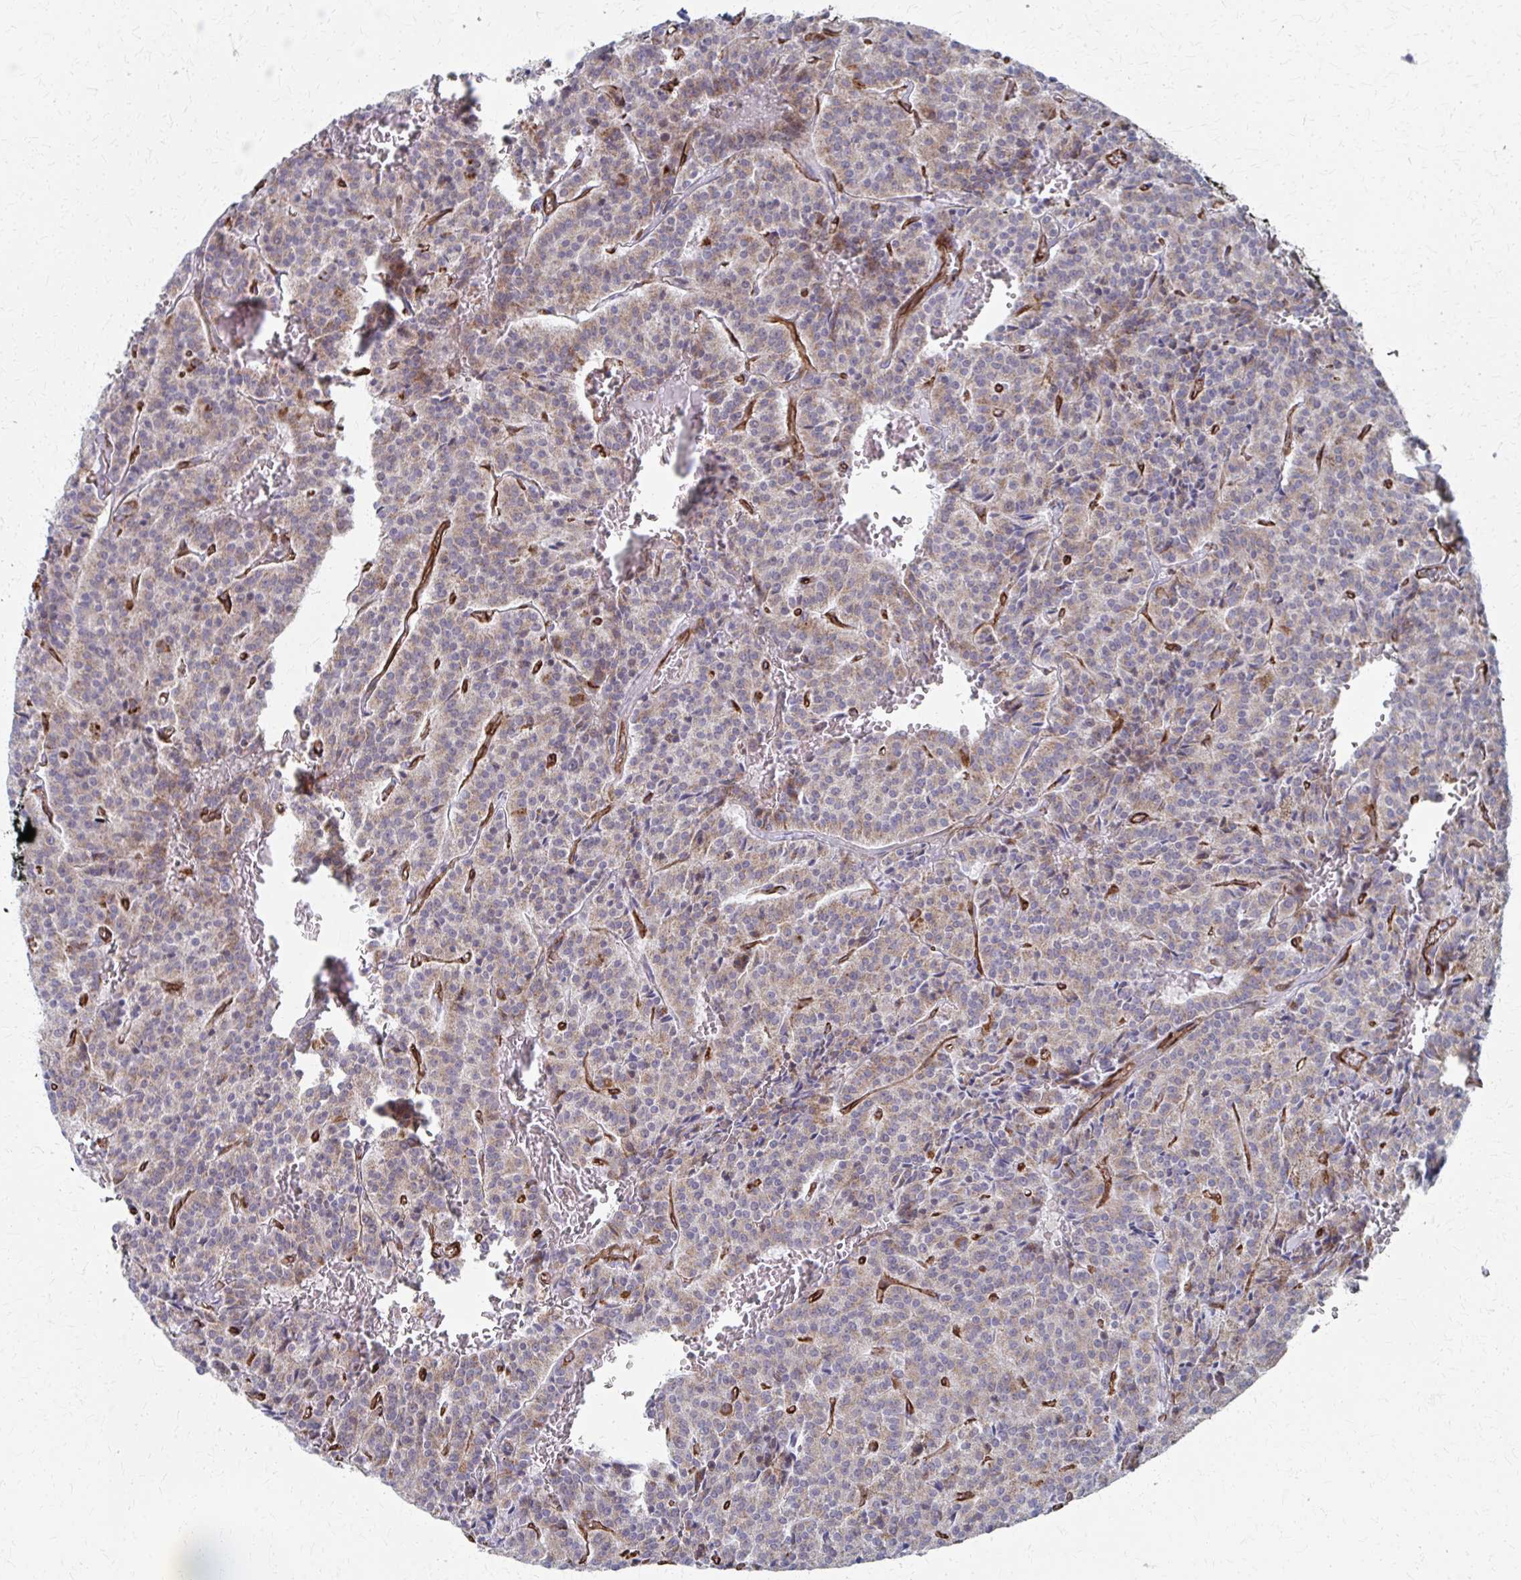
{"staining": {"intensity": "weak", "quantity": ">75%", "location": "cytoplasmic/membranous"}, "tissue": "carcinoid", "cell_type": "Tumor cells", "image_type": "cancer", "snomed": [{"axis": "morphology", "description": "Carcinoid, malignant, NOS"}, {"axis": "topography", "description": "Lung"}], "caption": "An image of human malignant carcinoid stained for a protein reveals weak cytoplasmic/membranous brown staining in tumor cells.", "gene": "FAHD1", "patient": {"sex": "male", "age": 70}}